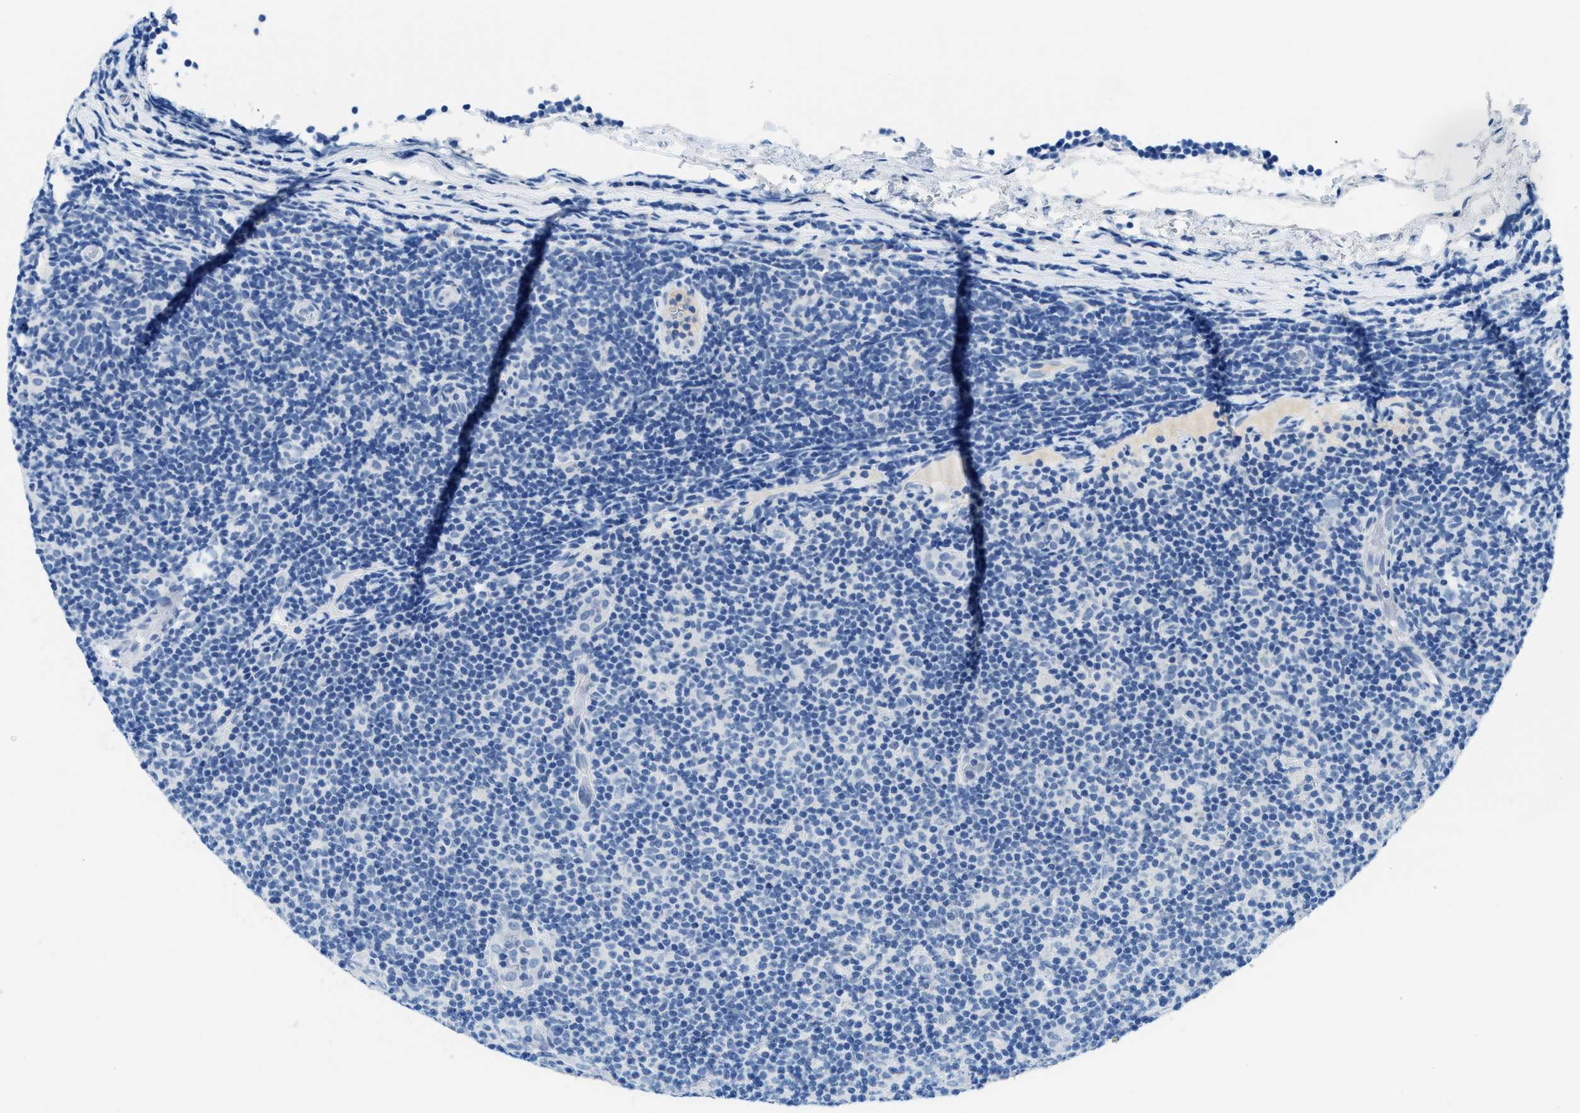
{"staining": {"intensity": "negative", "quantity": "none", "location": "none"}, "tissue": "lymphoma", "cell_type": "Tumor cells", "image_type": "cancer", "snomed": [{"axis": "morphology", "description": "Malignant lymphoma, non-Hodgkin's type, Low grade"}, {"axis": "topography", "description": "Lymph node"}], "caption": "The immunohistochemistry histopathology image has no significant staining in tumor cells of malignant lymphoma, non-Hodgkin's type (low-grade) tissue. (Stains: DAB immunohistochemistry (IHC) with hematoxylin counter stain, Microscopy: brightfield microscopy at high magnification).", "gene": "MBL2", "patient": {"sex": "male", "age": 83}}